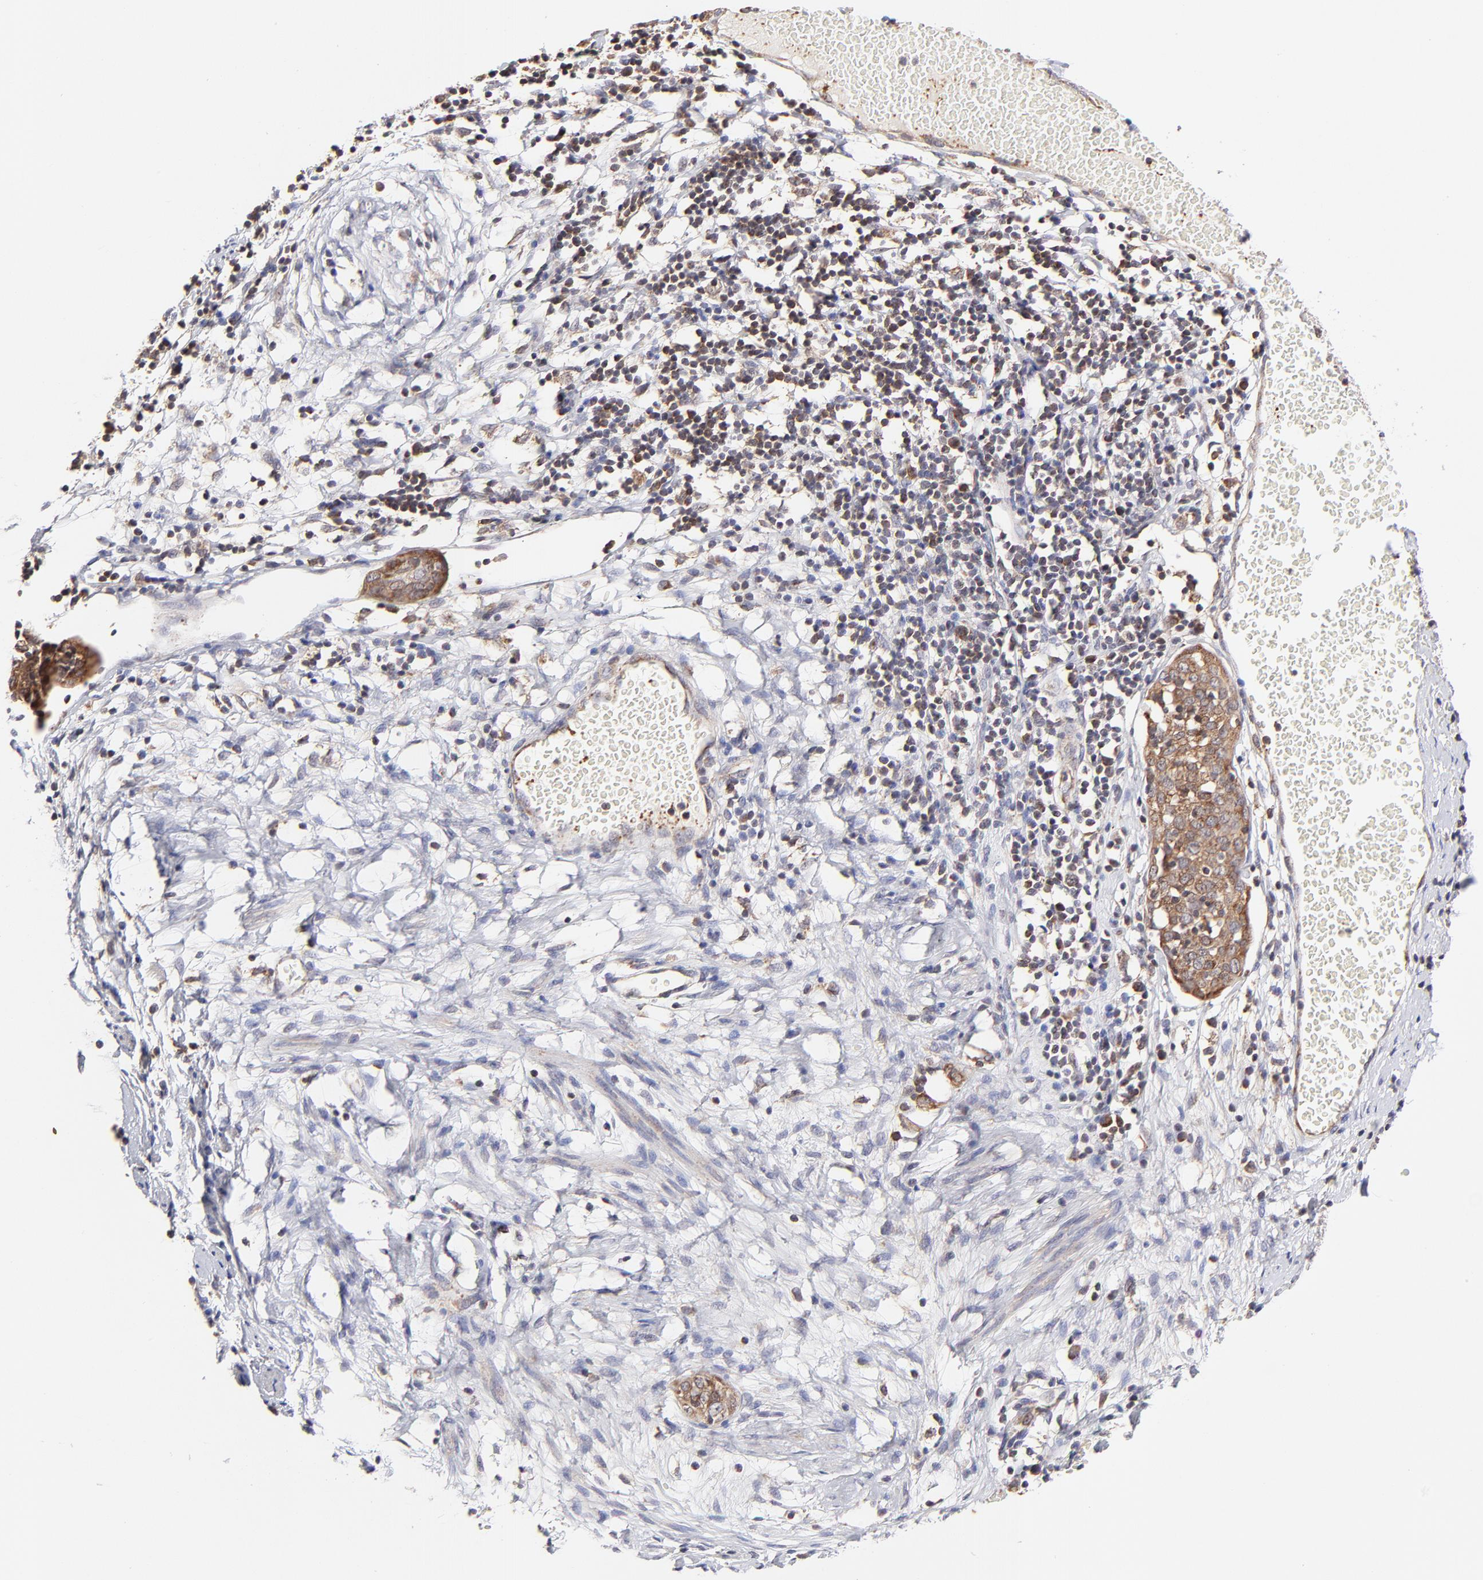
{"staining": {"intensity": "moderate", "quantity": ">75%", "location": "cytoplasmic/membranous"}, "tissue": "cervical cancer", "cell_type": "Tumor cells", "image_type": "cancer", "snomed": [{"axis": "morphology", "description": "Normal tissue, NOS"}, {"axis": "morphology", "description": "Squamous cell carcinoma, NOS"}, {"axis": "topography", "description": "Cervix"}], "caption": "Cervical cancer was stained to show a protein in brown. There is medium levels of moderate cytoplasmic/membranous staining in about >75% of tumor cells.", "gene": "MAP2K7", "patient": {"sex": "female", "age": 67}}